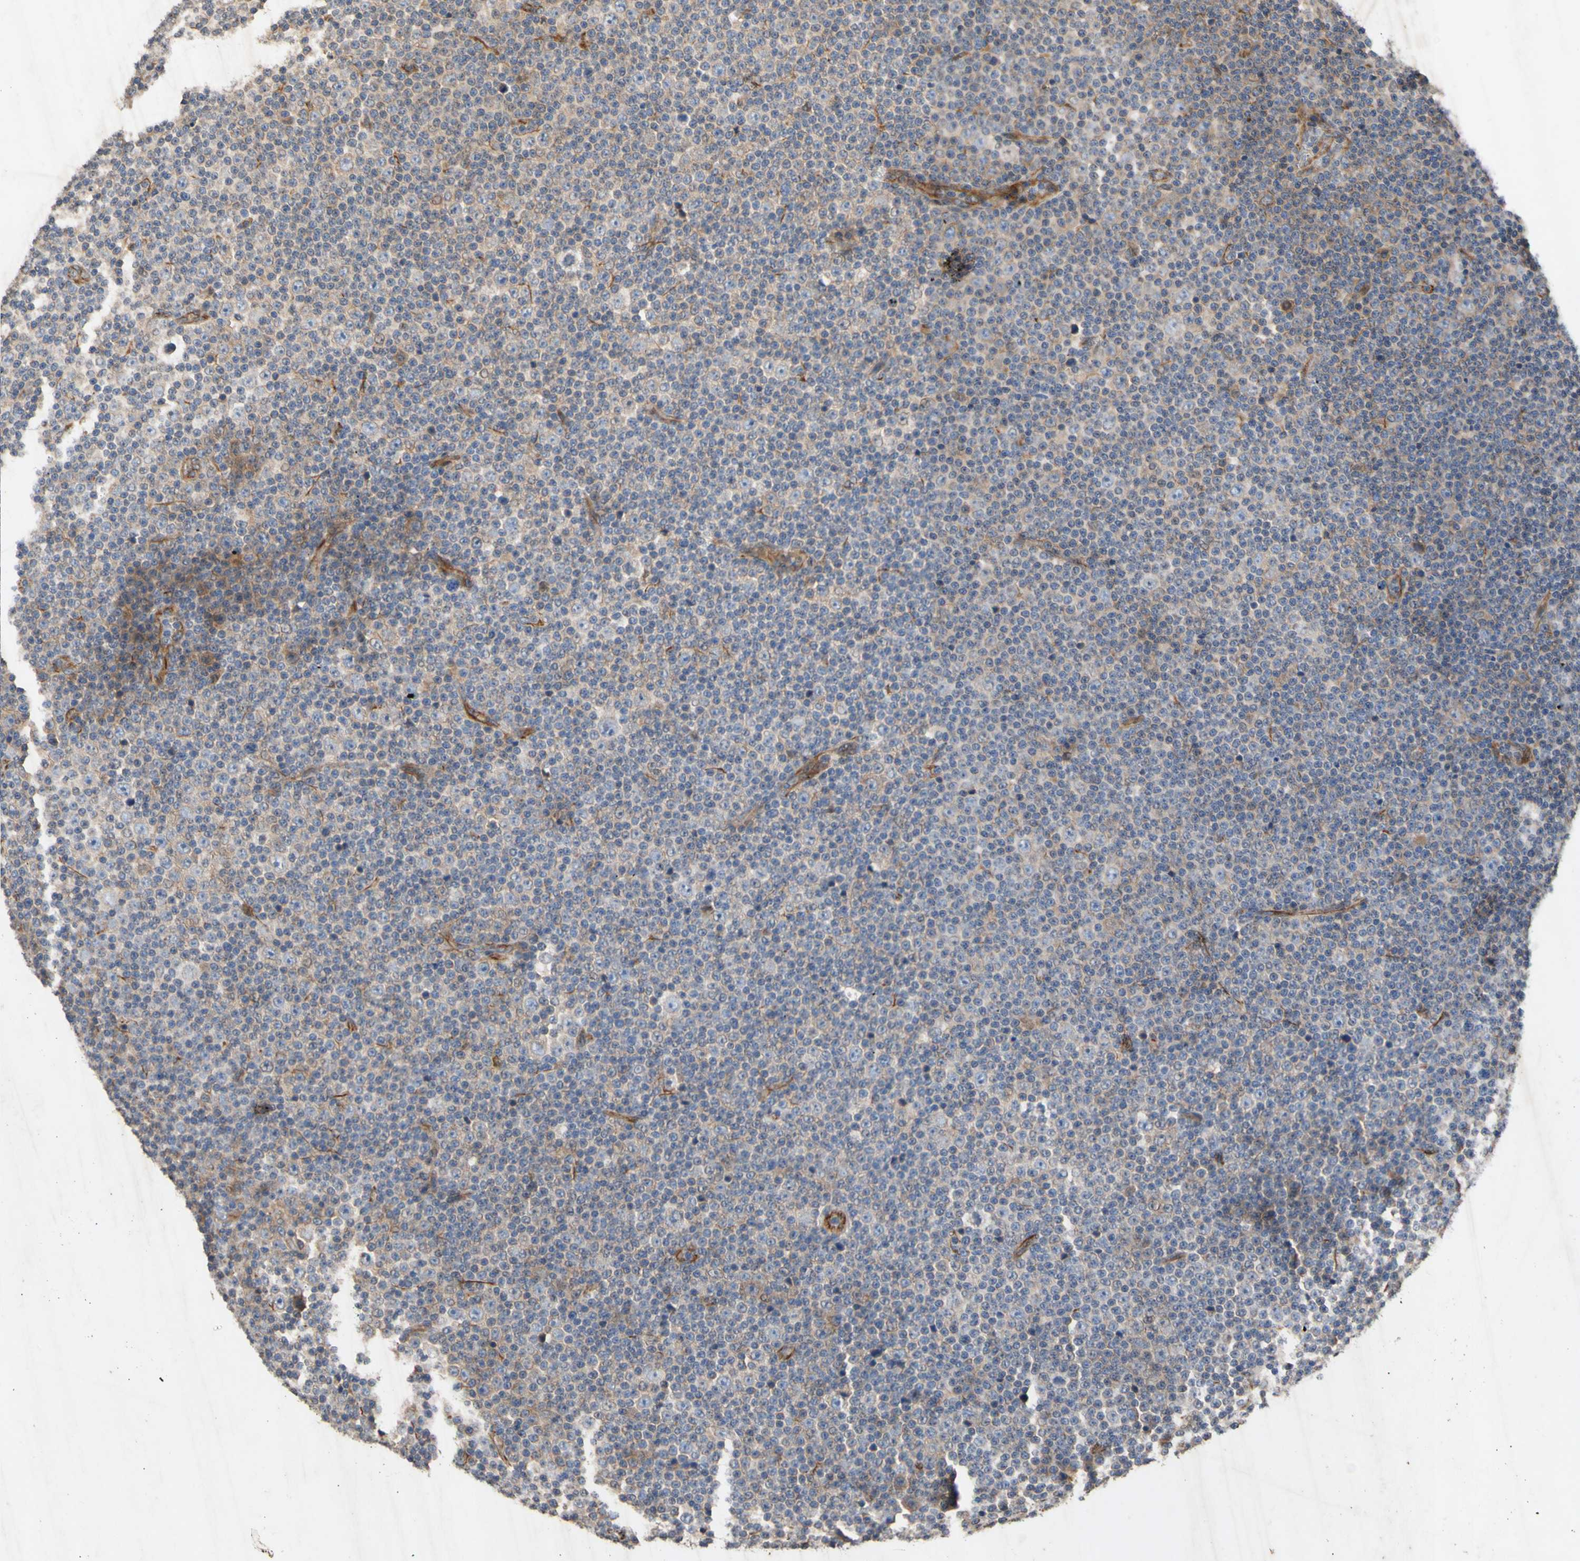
{"staining": {"intensity": "weak", "quantity": "25%-75%", "location": "cytoplasmic/membranous"}, "tissue": "lymphoma", "cell_type": "Tumor cells", "image_type": "cancer", "snomed": [{"axis": "morphology", "description": "Malignant lymphoma, non-Hodgkin's type, Low grade"}, {"axis": "topography", "description": "Lymph node"}], "caption": "Weak cytoplasmic/membranous staining is appreciated in approximately 25%-75% of tumor cells in low-grade malignant lymphoma, non-Hodgkin's type.", "gene": "EIF2S3", "patient": {"sex": "female", "age": 67}}